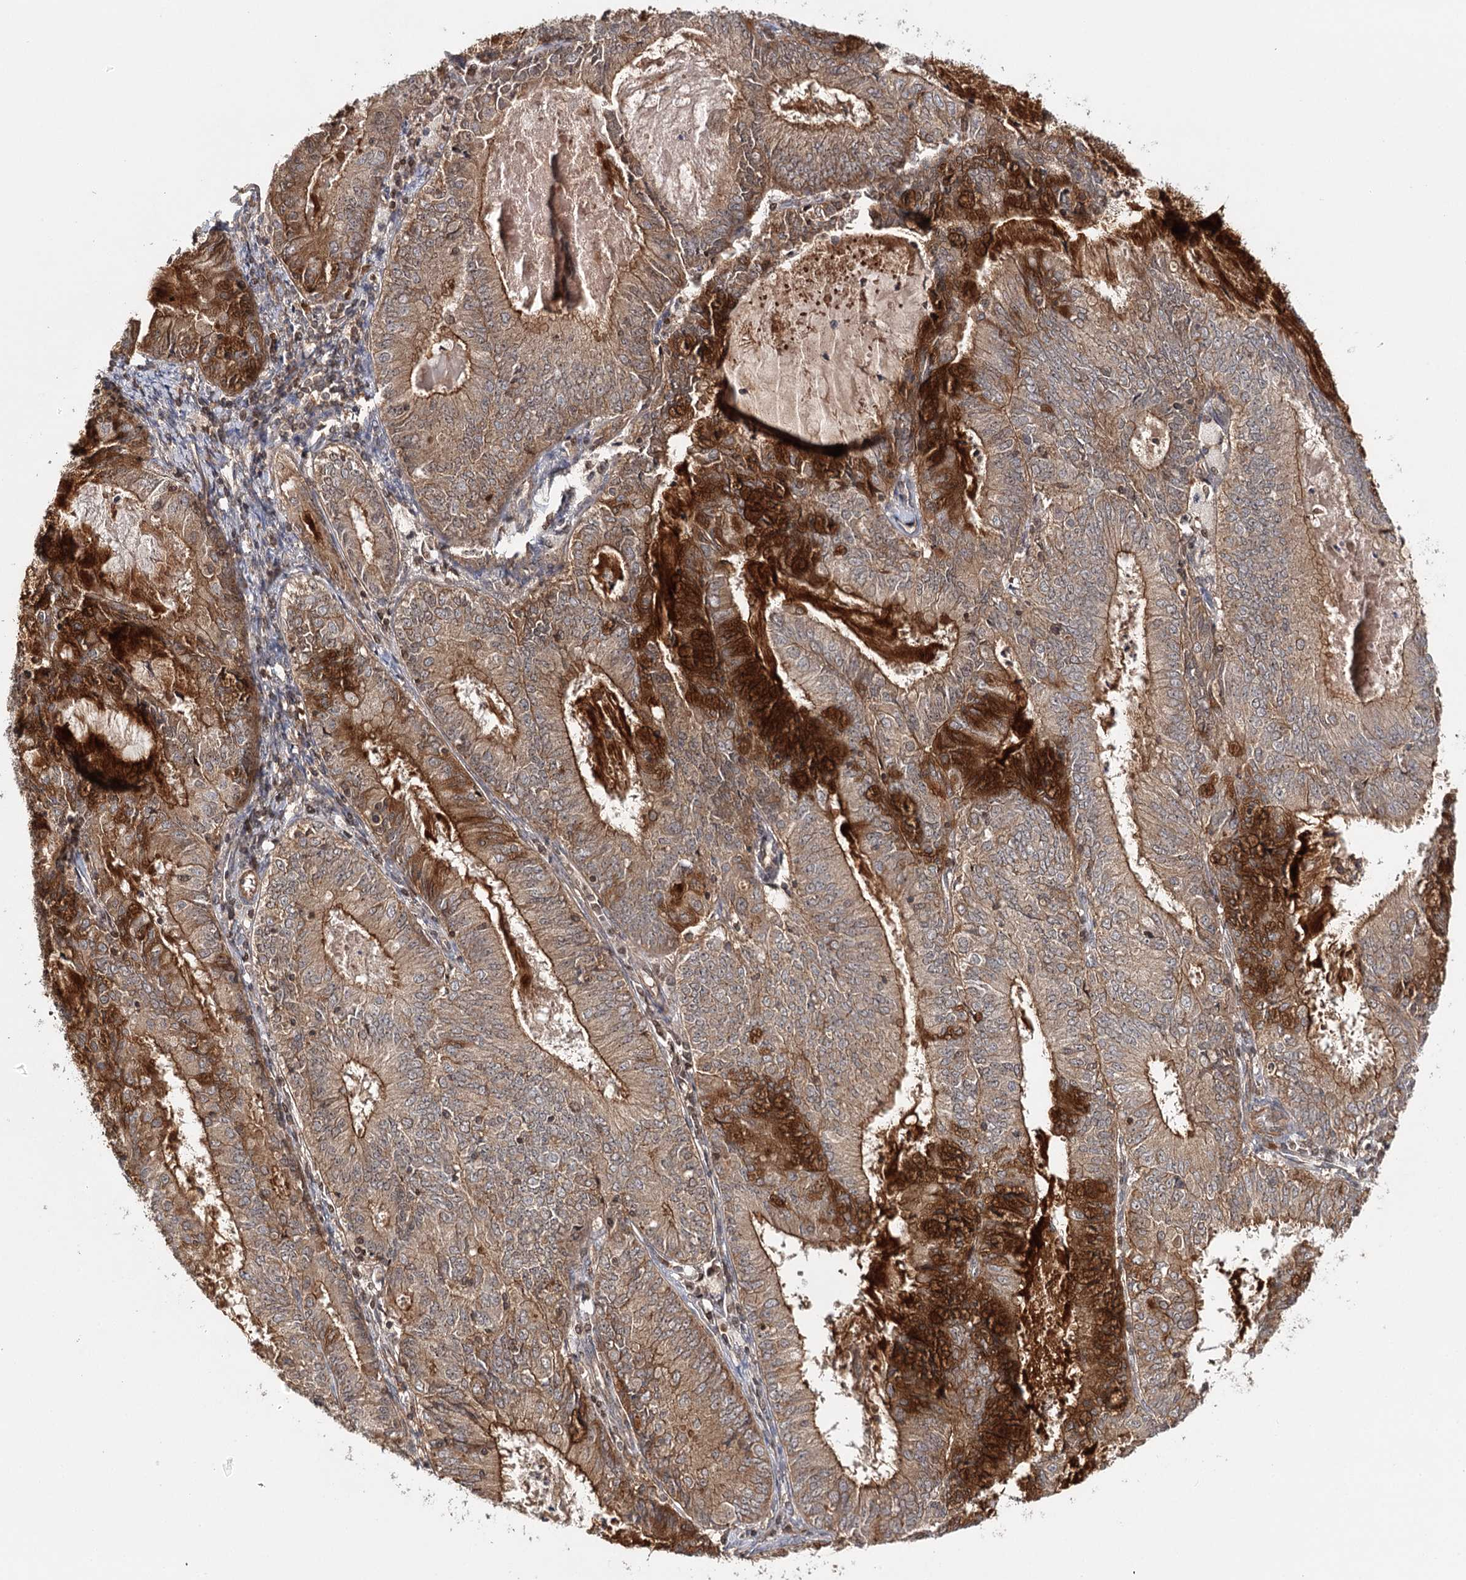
{"staining": {"intensity": "moderate", "quantity": ">75%", "location": "cytoplasmic/membranous"}, "tissue": "endometrial cancer", "cell_type": "Tumor cells", "image_type": "cancer", "snomed": [{"axis": "morphology", "description": "Adenocarcinoma, NOS"}, {"axis": "topography", "description": "Endometrium"}], "caption": "Human adenocarcinoma (endometrial) stained with a protein marker shows moderate staining in tumor cells.", "gene": "BCR", "patient": {"sex": "female", "age": 57}}